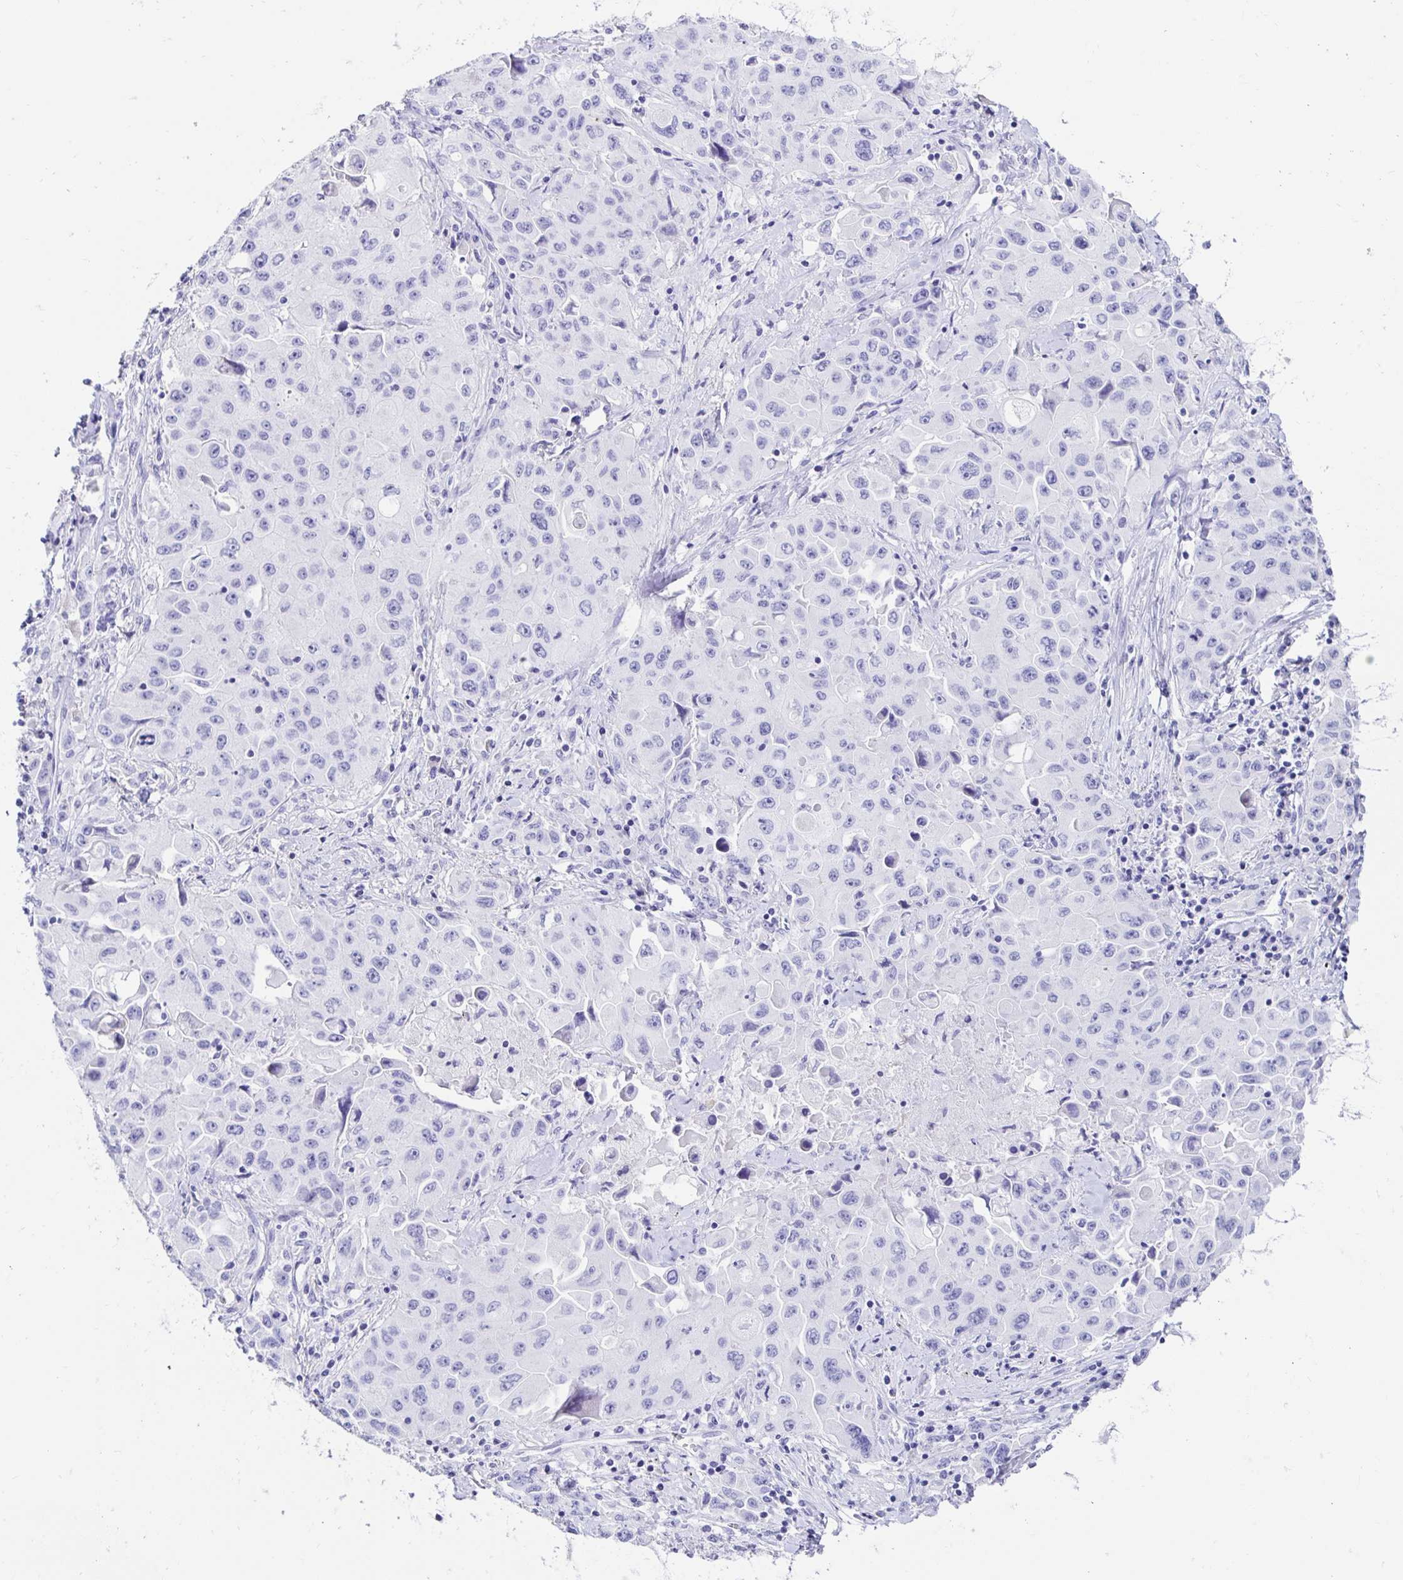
{"staining": {"intensity": "negative", "quantity": "none", "location": "none"}, "tissue": "lung cancer", "cell_type": "Tumor cells", "image_type": "cancer", "snomed": [{"axis": "morphology", "description": "Squamous cell carcinoma, NOS"}, {"axis": "topography", "description": "Lung"}], "caption": "Immunohistochemistry image of neoplastic tissue: lung cancer (squamous cell carcinoma) stained with DAB (3,3'-diaminobenzidine) shows no significant protein staining in tumor cells. The staining was performed using DAB (3,3'-diaminobenzidine) to visualize the protein expression in brown, while the nuclei were stained in blue with hematoxylin (Magnification: 20x).", "gene": "CA9", "patient": {"sex": "male", "age": 63}}